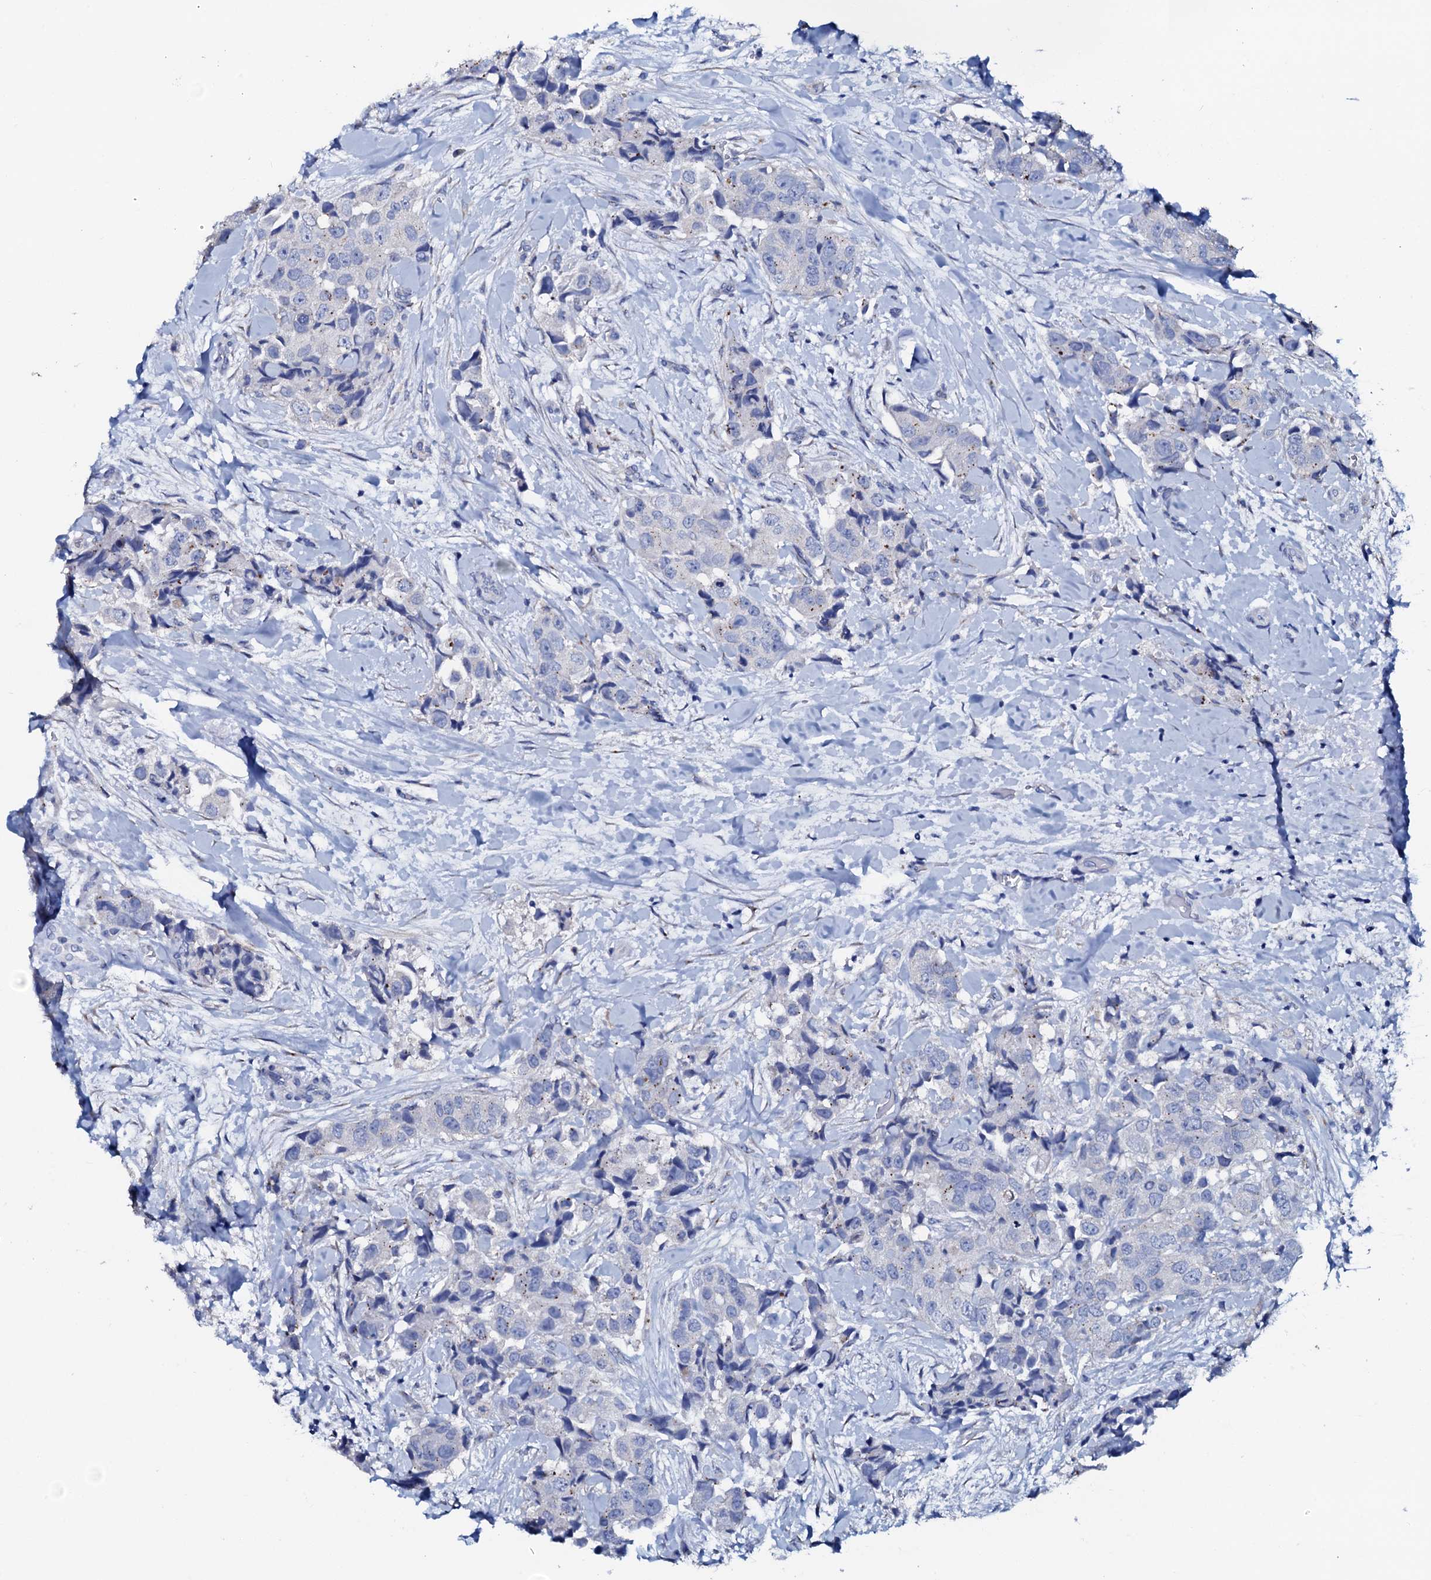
{"staining": {"intensity": "negative", "quantity": "none", "location": "none"}, "tissue": "breast cancer", "cell_type": "Tumor cells", "image_type": "cancer", "snomed": [{"axis": "morphology", "description": "Normal tissue, NOS"}, {"axis": "morphology", "description": "Duct carcinoma"}, {"axis": "topography", "description": "Breast"}], "caption": "Immunohistochemical staining of breast infiltrating ductal carcinoma exhibits no significant expression in tumor cells. (DAB (3,3'-diaminobenzidine) immunohistochemistry (IHC) visualized using brightfield microscopy, high magnification).", "gene": "AMER2", "patient": {"sex": "female", "age": 62}}